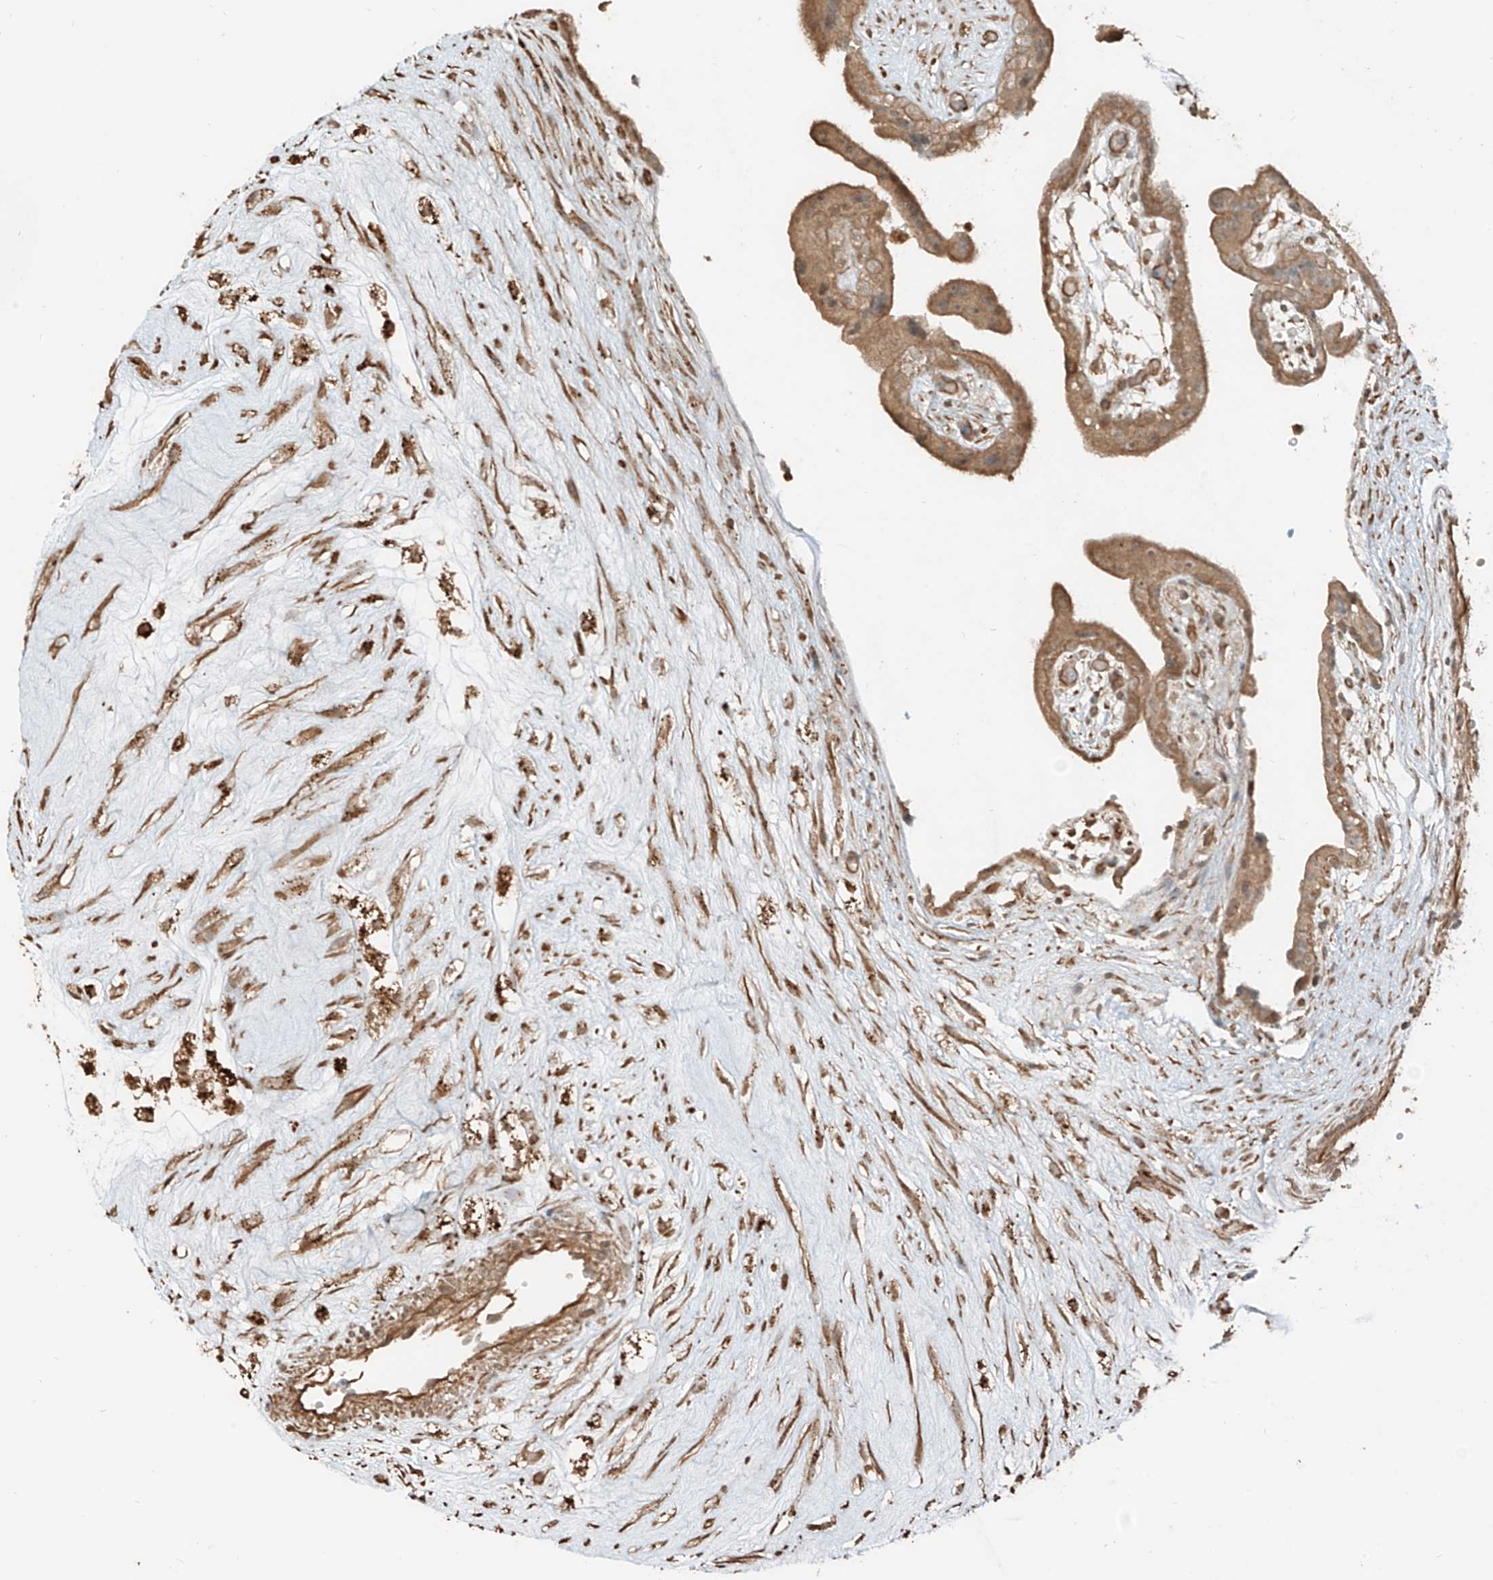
{"staining": {"intensity": "moderate", "quantity": ">75%", "location": "cytoplasmic/membranous"}, "tissue": "placenta", "cell_type": "Trophoblastic cells", "image_type": "normal", "snomed": [{"axis": "morphology", "description": "Normal tissue, NOS"}, {"axis": "topography", "description": "Placenta"}], "caption": "IHC staining of benign placenta, which demonstrates medium levels of moderate cytoplasmic/membranous expression in about >75% of trophoblastic cells indicating moderate cytoplasmic/membranous protein staining. The staining was performed using DAB (brown) for protein detection and nuclei were counterstained in hematoxylin (blue).", "gene": "ANKZF1", "patient": {"sex": "female", "age": 18}}